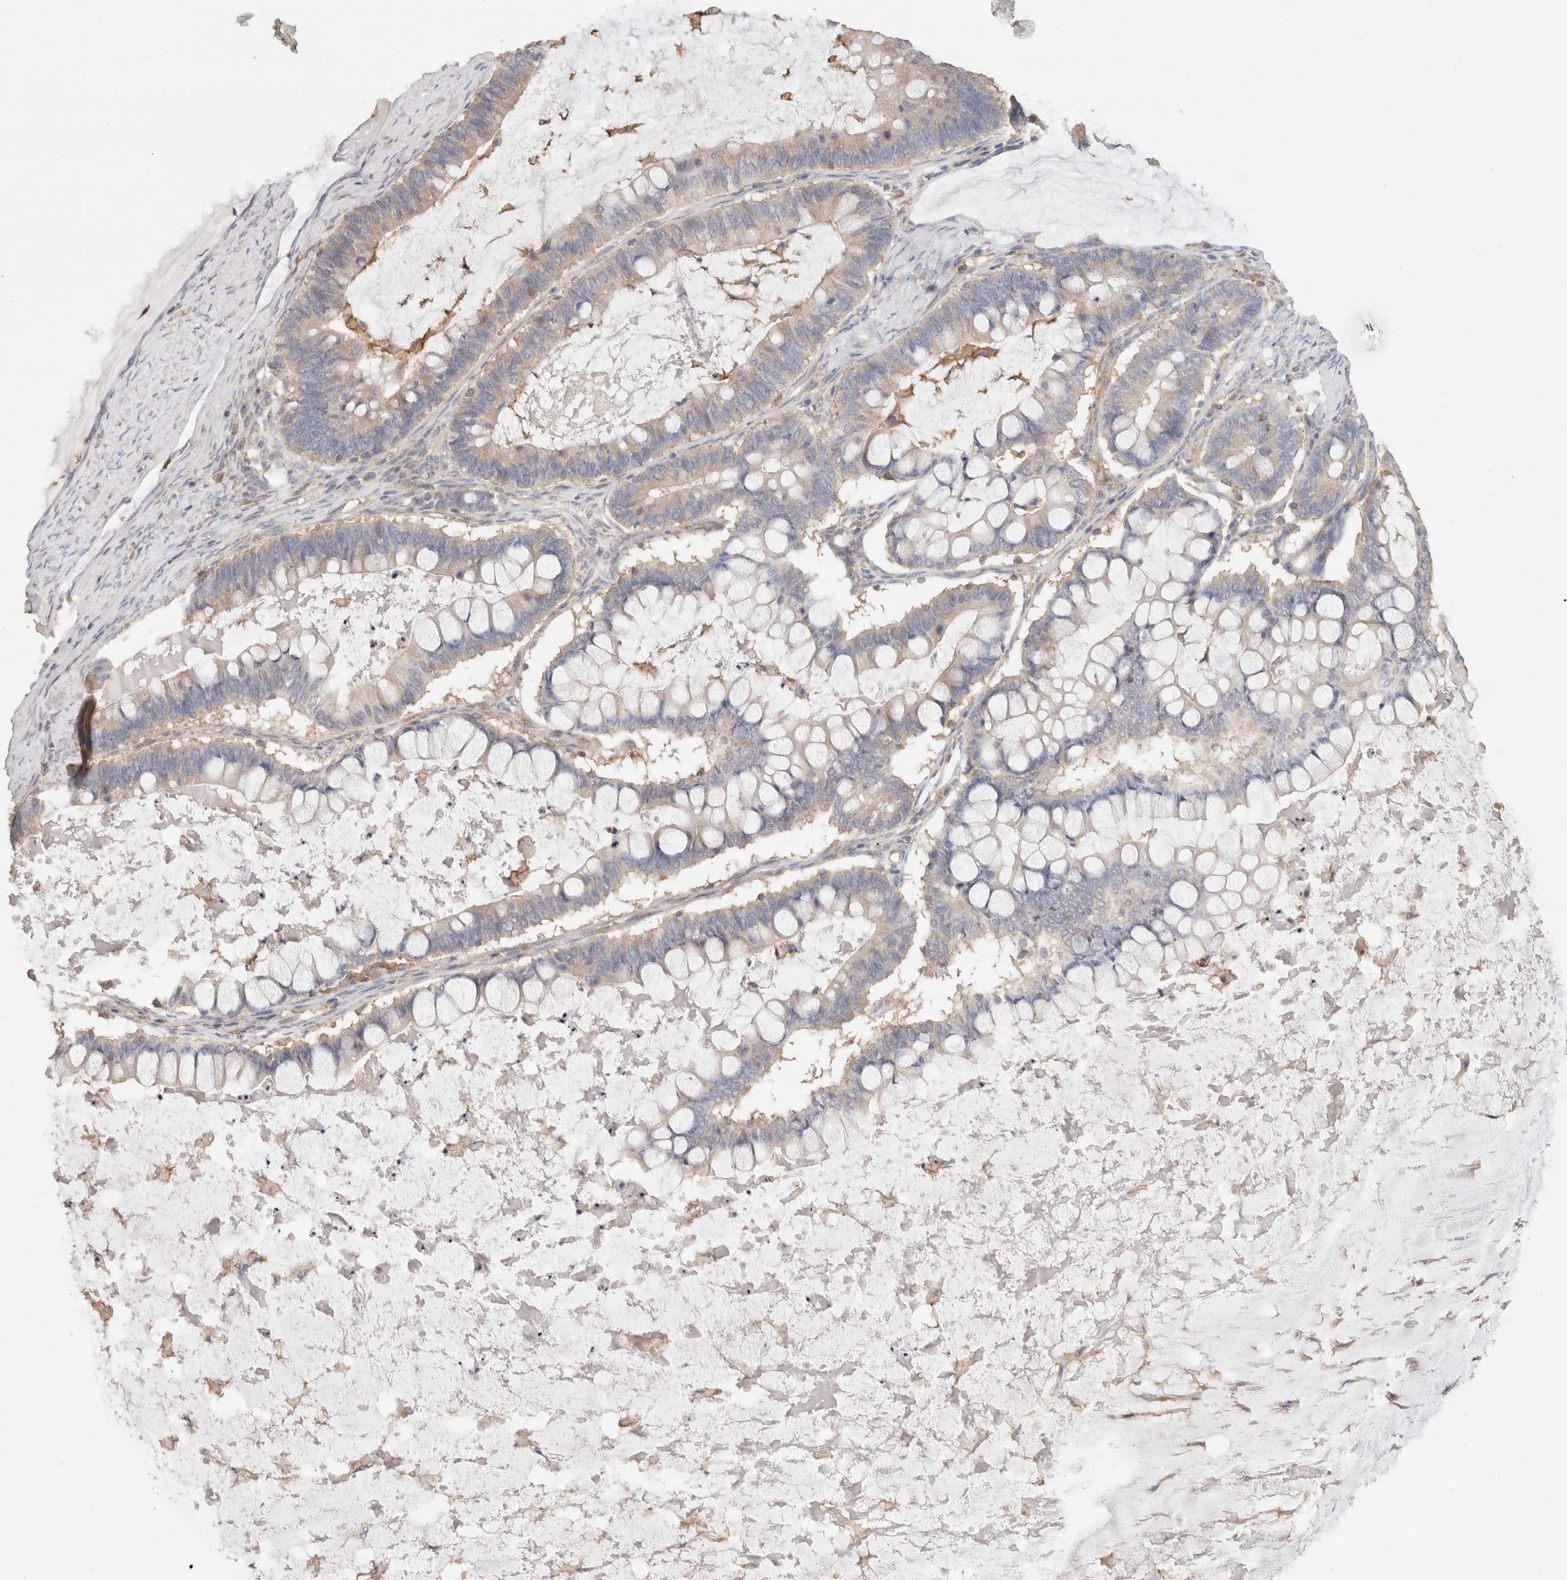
{"staining": {"intensity": "weak", "quantity": "<25%", "location": "cytoplasmic/membranous"}, "tissue": "ovarian cancer", "cell_type": "Tumor cells", "image_type": "cancer", "snomed": [{"axis": "morphology", "description": "Cystadenocarcinoma, mucinous, NOS"}, {"axis": "topography", "description": "Ovary"}], "caption": "IHC of human ovarian cancer (mucinous cystadenocarcinoma) demonstrates no expression in tumor cells. The staining is performed using DAB brown chromogen with nuclei counter-stained in using hematoxylin.", "gene": "CFAP418", "patient": {"sex": "female", "age": 61}}